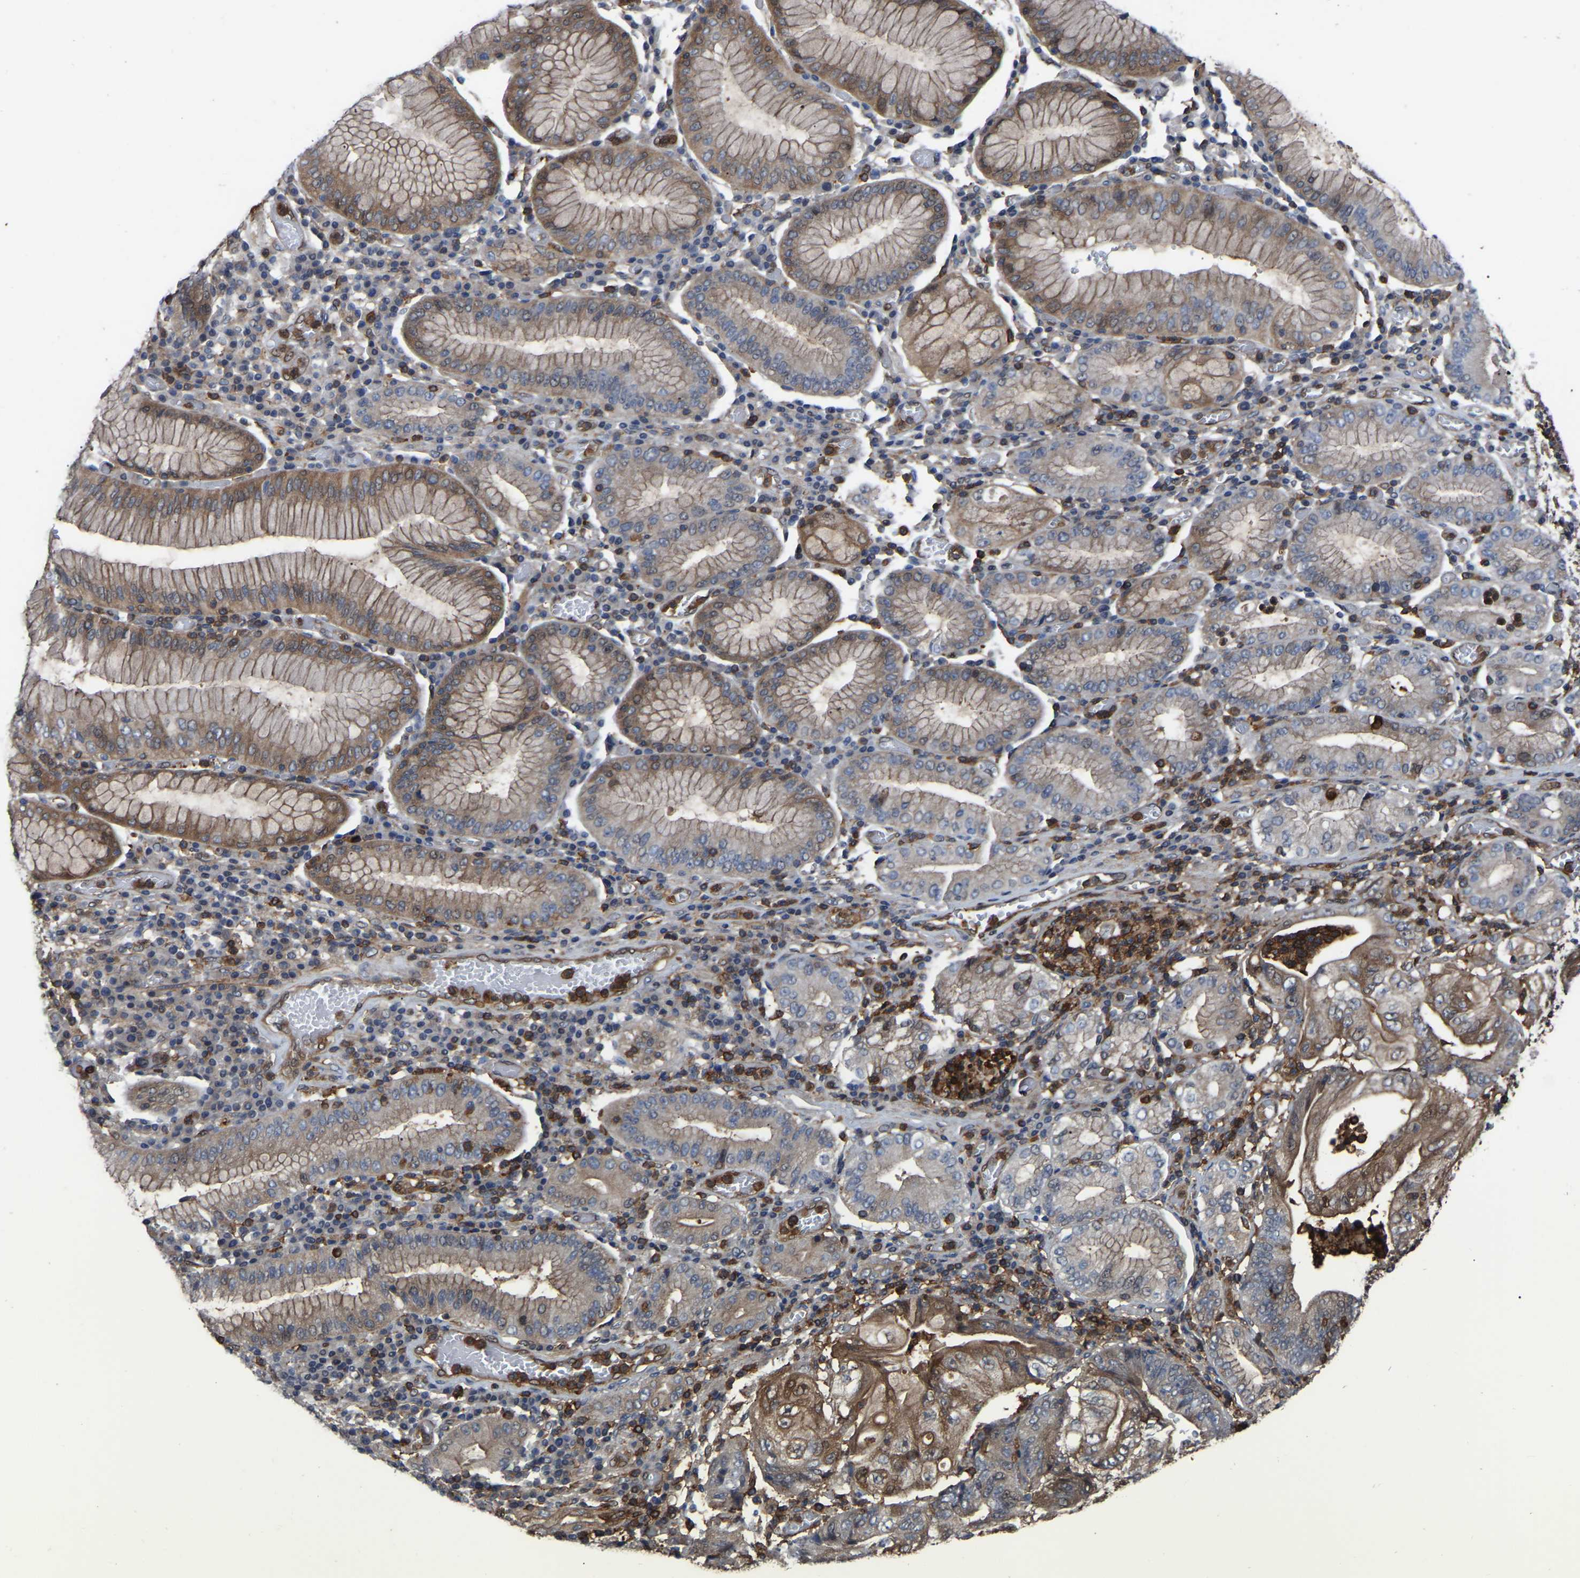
{"staining": {"intensity": "moderate", "quantity": "25%-75%", "location": "cytoplasmic/membranous"}, "tissue": "stomach cancer", "cell_type": "Tumor cells", "image_type": "cancer", "snomed": [{"axis": "morphology", "description": "Adenocarcinoma, NOS"}, {"axis": "topography", "description": "Stomach"}], "caption": "Immunohistochemistry (IHC) histopathology image of human stomach cancer stained for a protein (brown), which reveals medium levels of moderate cytoplasmic/membranous expression in approximately 25%-75% of tumor cells.", "gene": "CIT", "patient": {"sex": "female", "age": 73}}